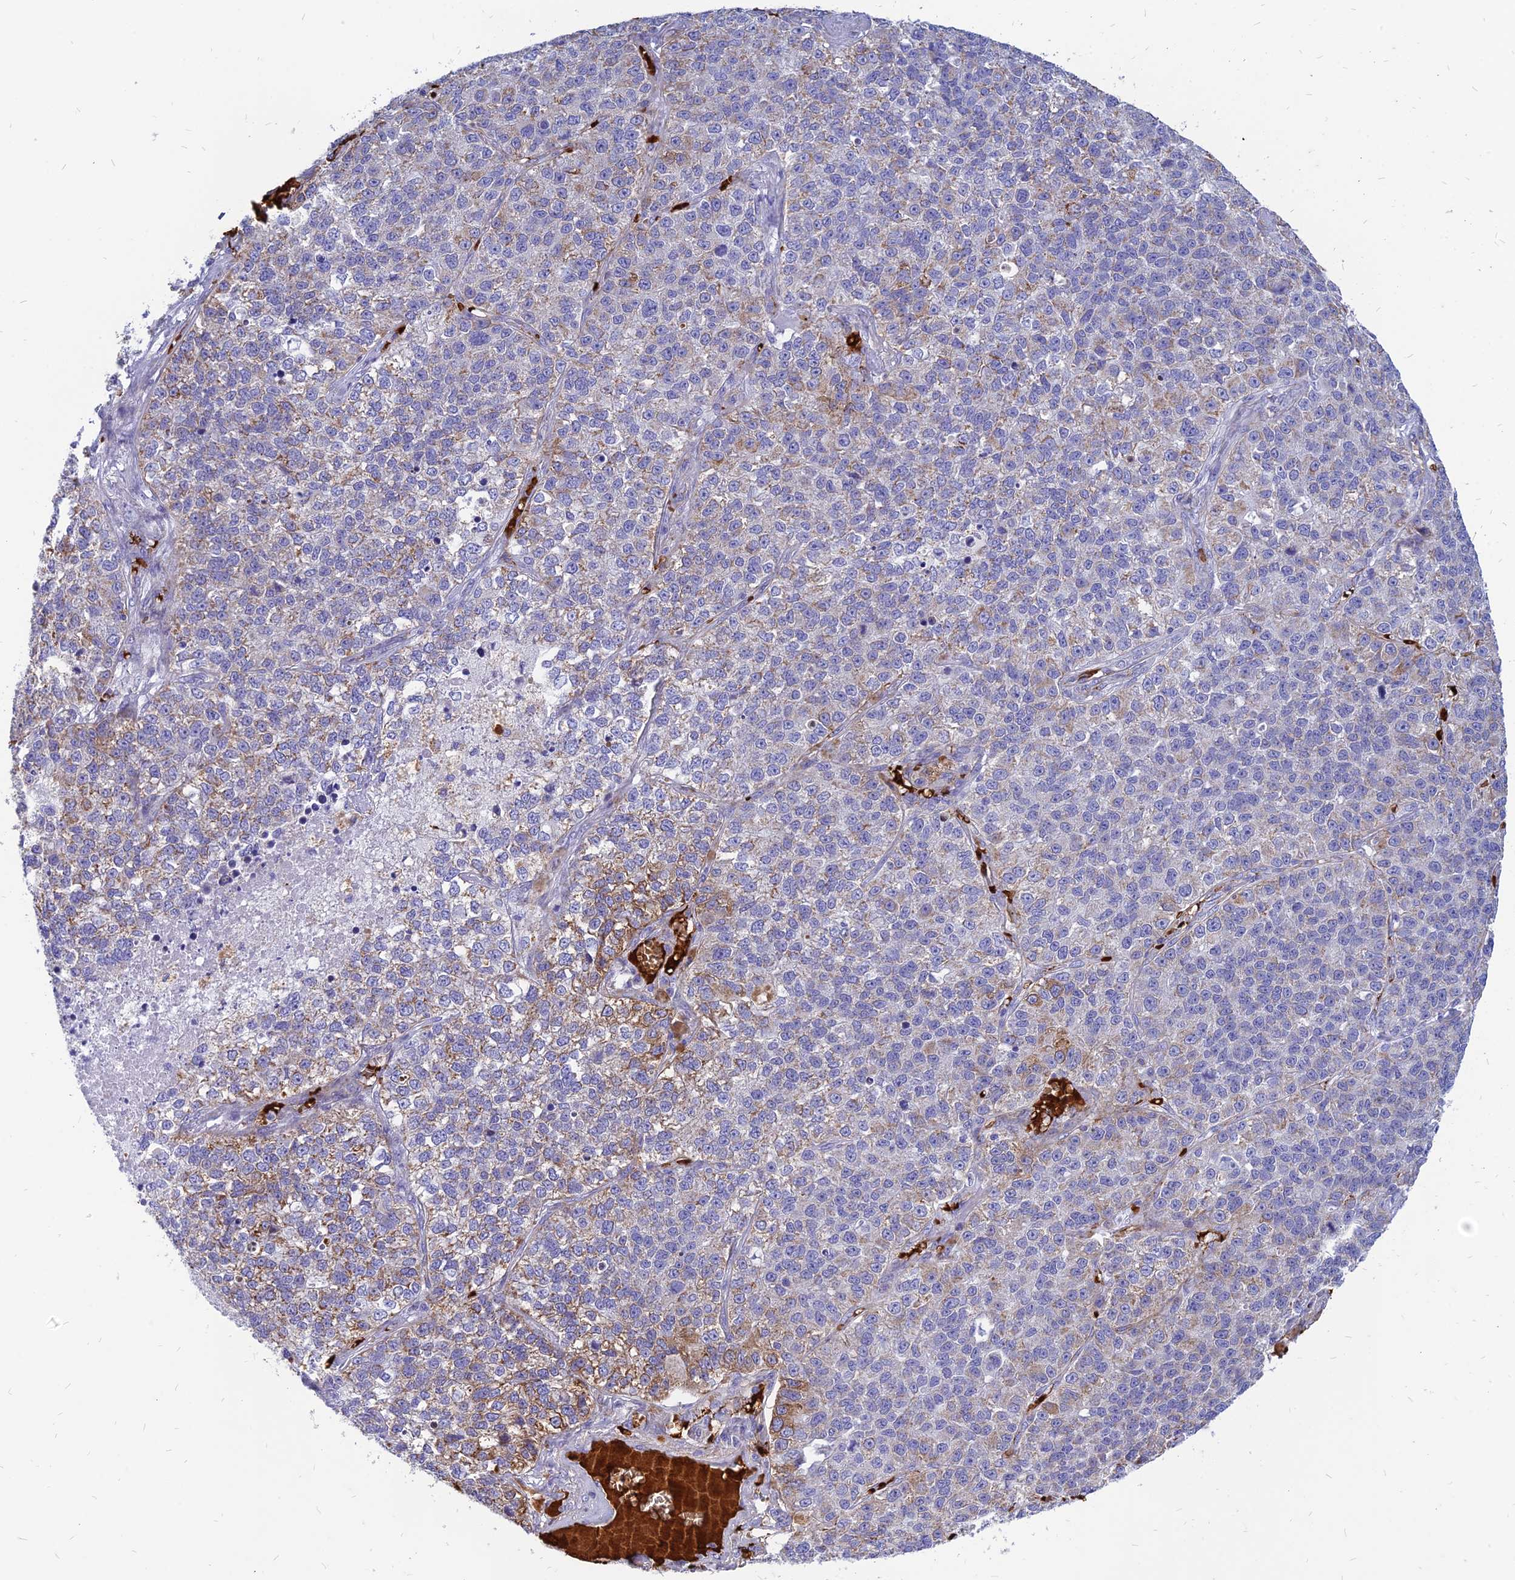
{"staining": {"intensity": "negative", "quantity": "none", "location": "none"}, "tissue": "lung cancer", "cell_type": "Tumor cells", "image_type": "cancer", "snomed": [{"axis": "morphology", "description": "Adenocarcinoma, NOS"}, {"axis": "topography", "description": "Lung"}], "caption": "The image shows no staining of tumor cells in lung adenocarcinoma.", "gene": "HHAT", "patient": {"sex": "male", "age": 49}}